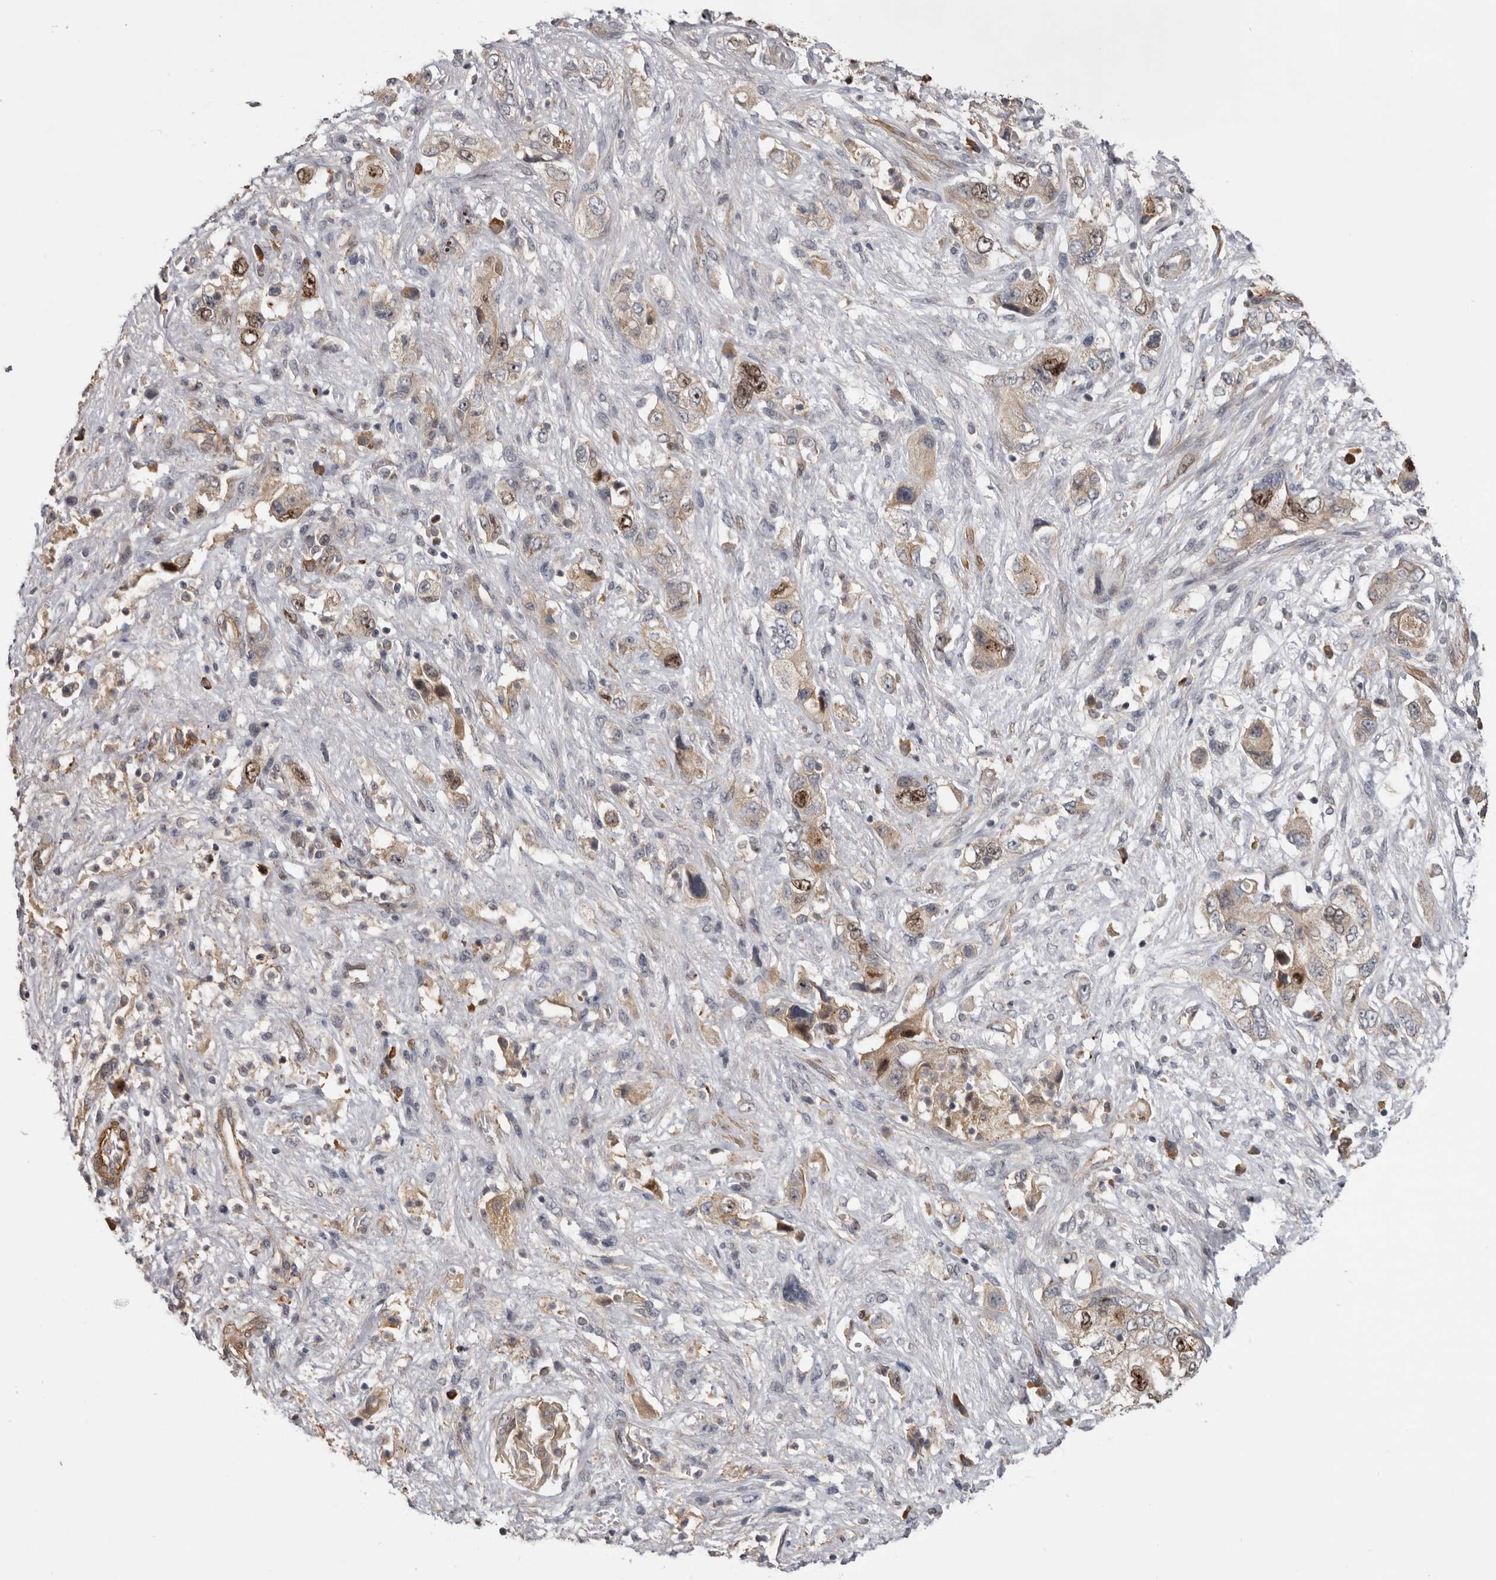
{"staining": {"intensity": "moderate", "quantity": ">75%", "location": "cytoplasmic/membranous,nuclear"}, "tissue": "pancreatic cancer", "cell_type": "Tumor cells", "image_type": "cancer", "snomed": [{"axis": "morphology", "description": "Adenocarcinoma, NOS"}, {"axis": "topography", "description": "Pancreas"}], "caption": "The micrograph demonstrates a brown stain indicating the presence of a protein in the cytoplasmic/membranous and nuclear of tumor cells in pancreatic cancer. The protein is shown in brown color, while the nuclei are stained blue.", "gene": "CDCA8", "patient": {"sex": "female", "age": 73}}